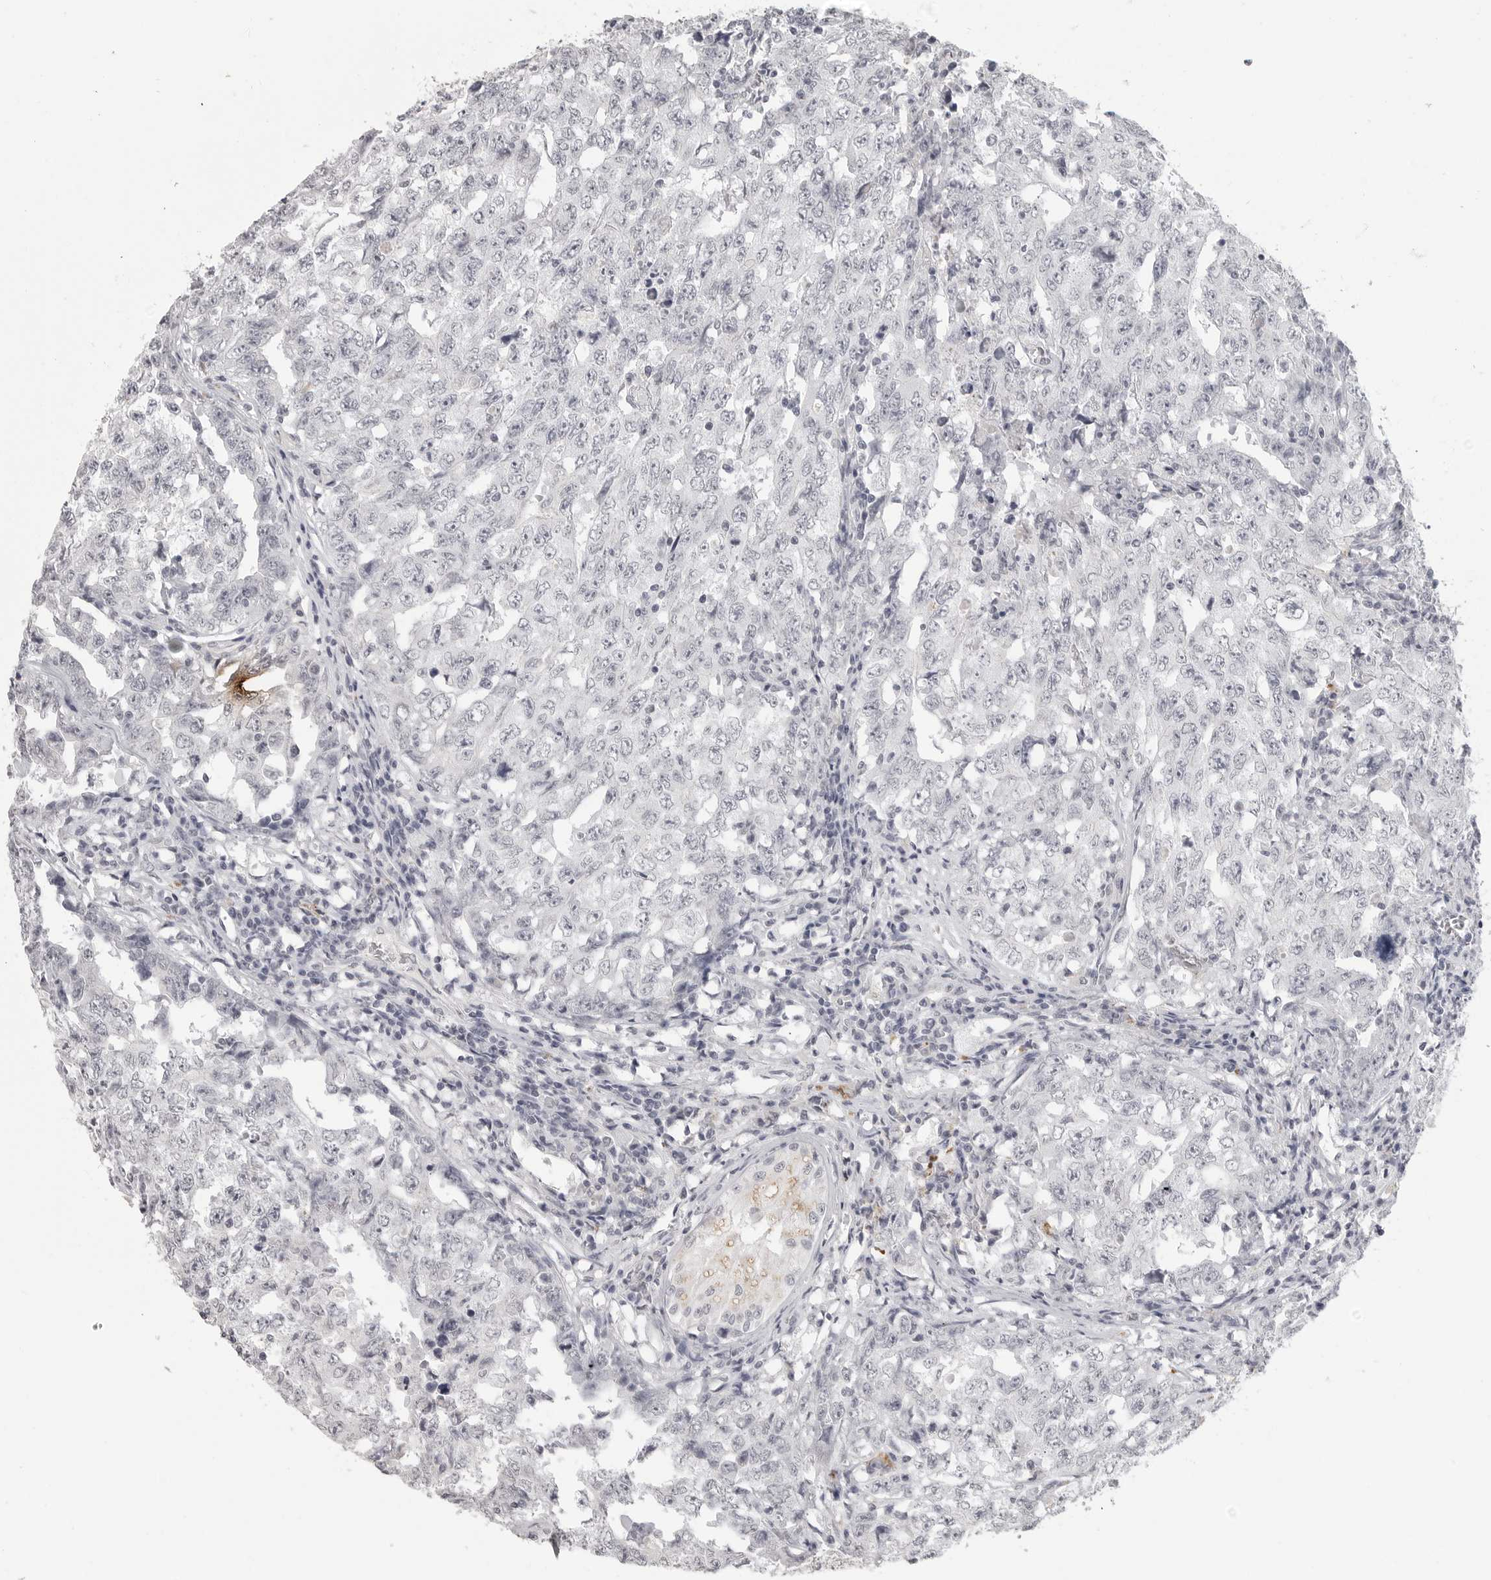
{"staining": {"intensity": "negative", "quantity": "none", "location": "none"}, "tissue": "testis cancer", "cell_type": "Tumor cells", "image_type": "cancer", "snomed": [{"axis": "morphology", "description": "Carcinoma, Embryonal, NOS"}, {"axis": "topography", "description": "Testis"}], "caption": "An image of testis cancer stained for a protein displays no brown staining in tumor cells. (Immunohistochemistry (ihc), brightfield microscopy, high magnification).", "gene": "PRSS1", "patient": {"sex": "male", "age": 26}}